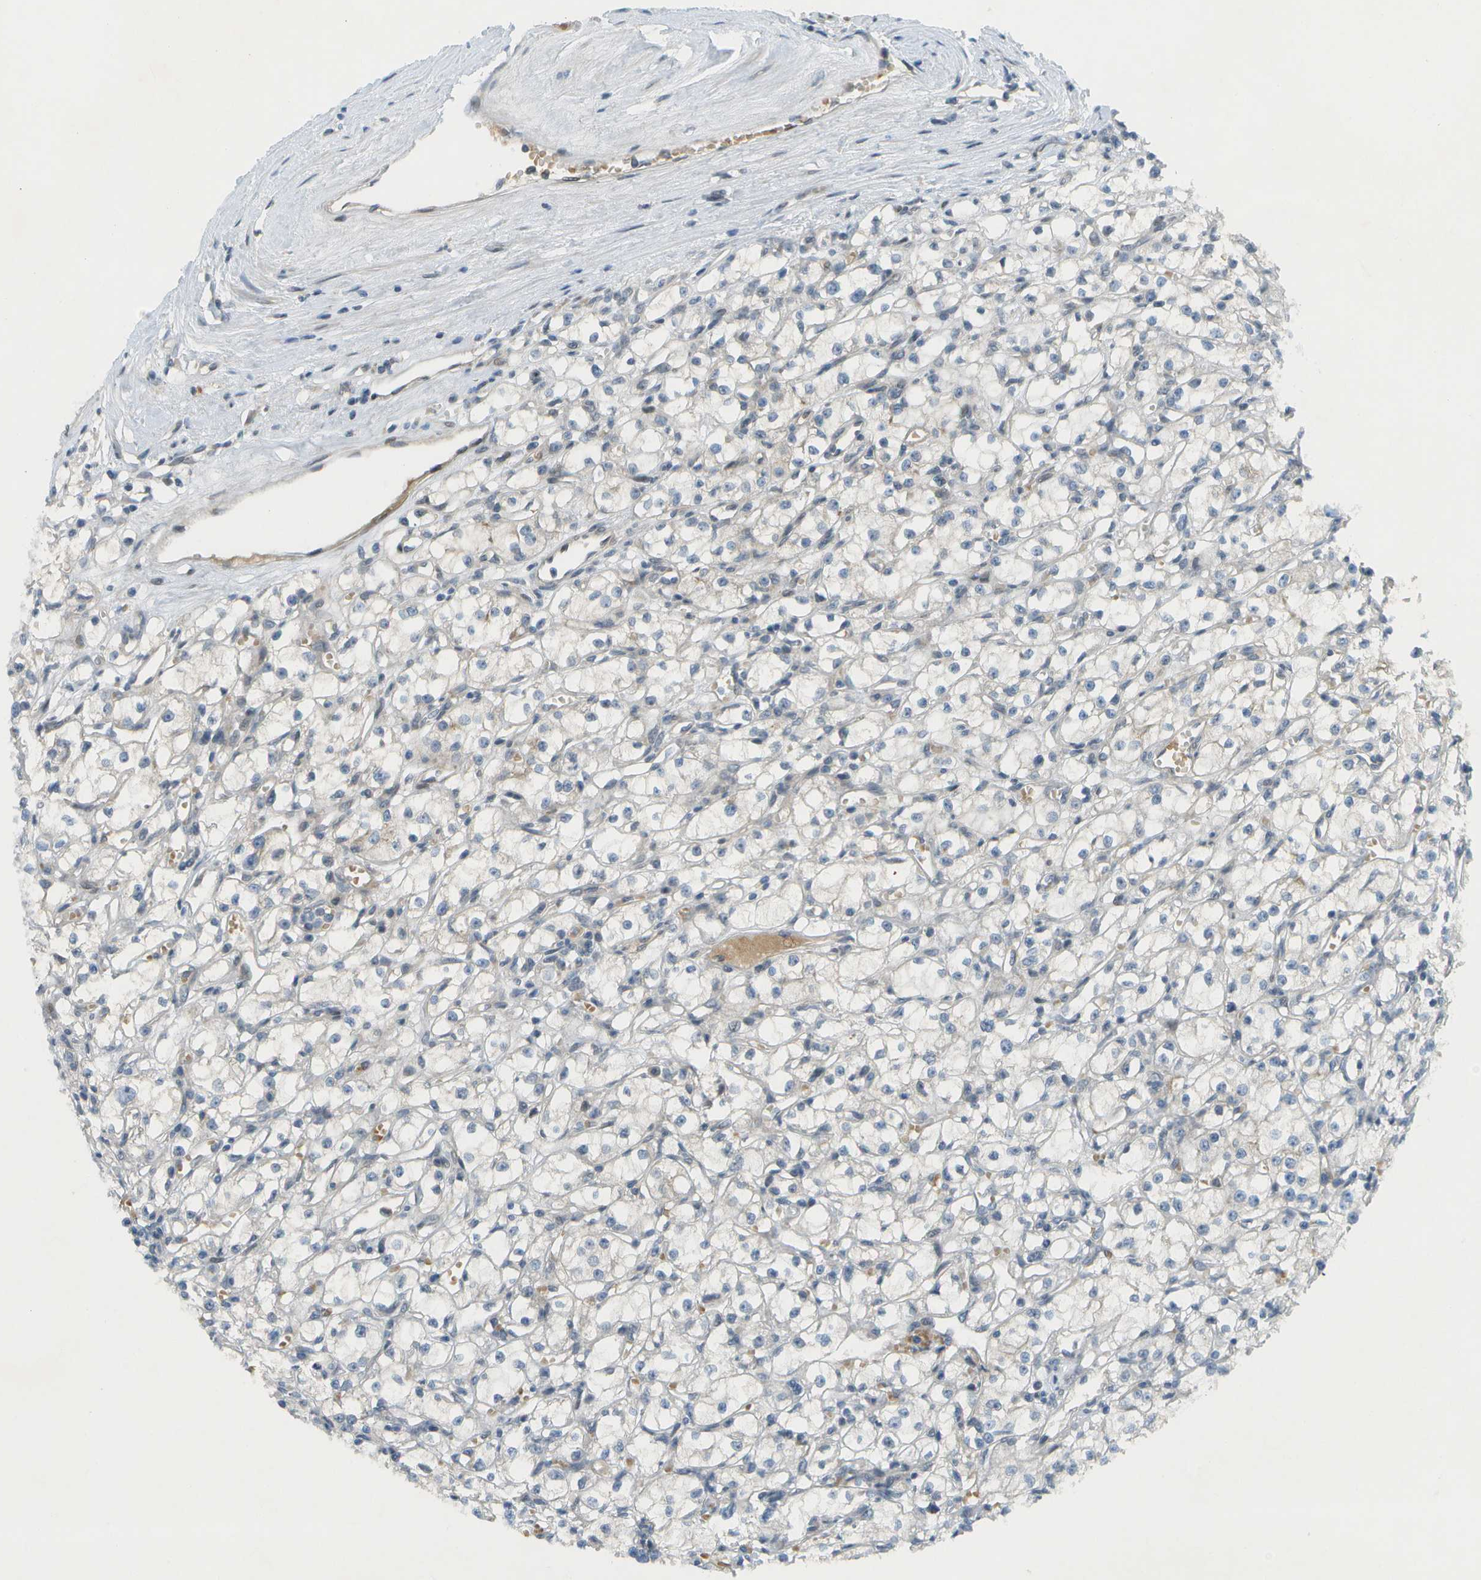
{"staining": {"intensity": "negative", "quantity": "none", "location": "none"}, "tissue": "renal cancer", "cell_type": "Tumor cells", "image_type": "cancer", "snomed": [{"axis": "morphology", "description": "Adenocarcinoma, NOS"}, {"axis": "topography", "description": "Kidney"}], "caption": "Tumor cells show no significant expression in renal cancer.", "gene": "CACNB4", "patient": {"sex": "male", "age": 56}}